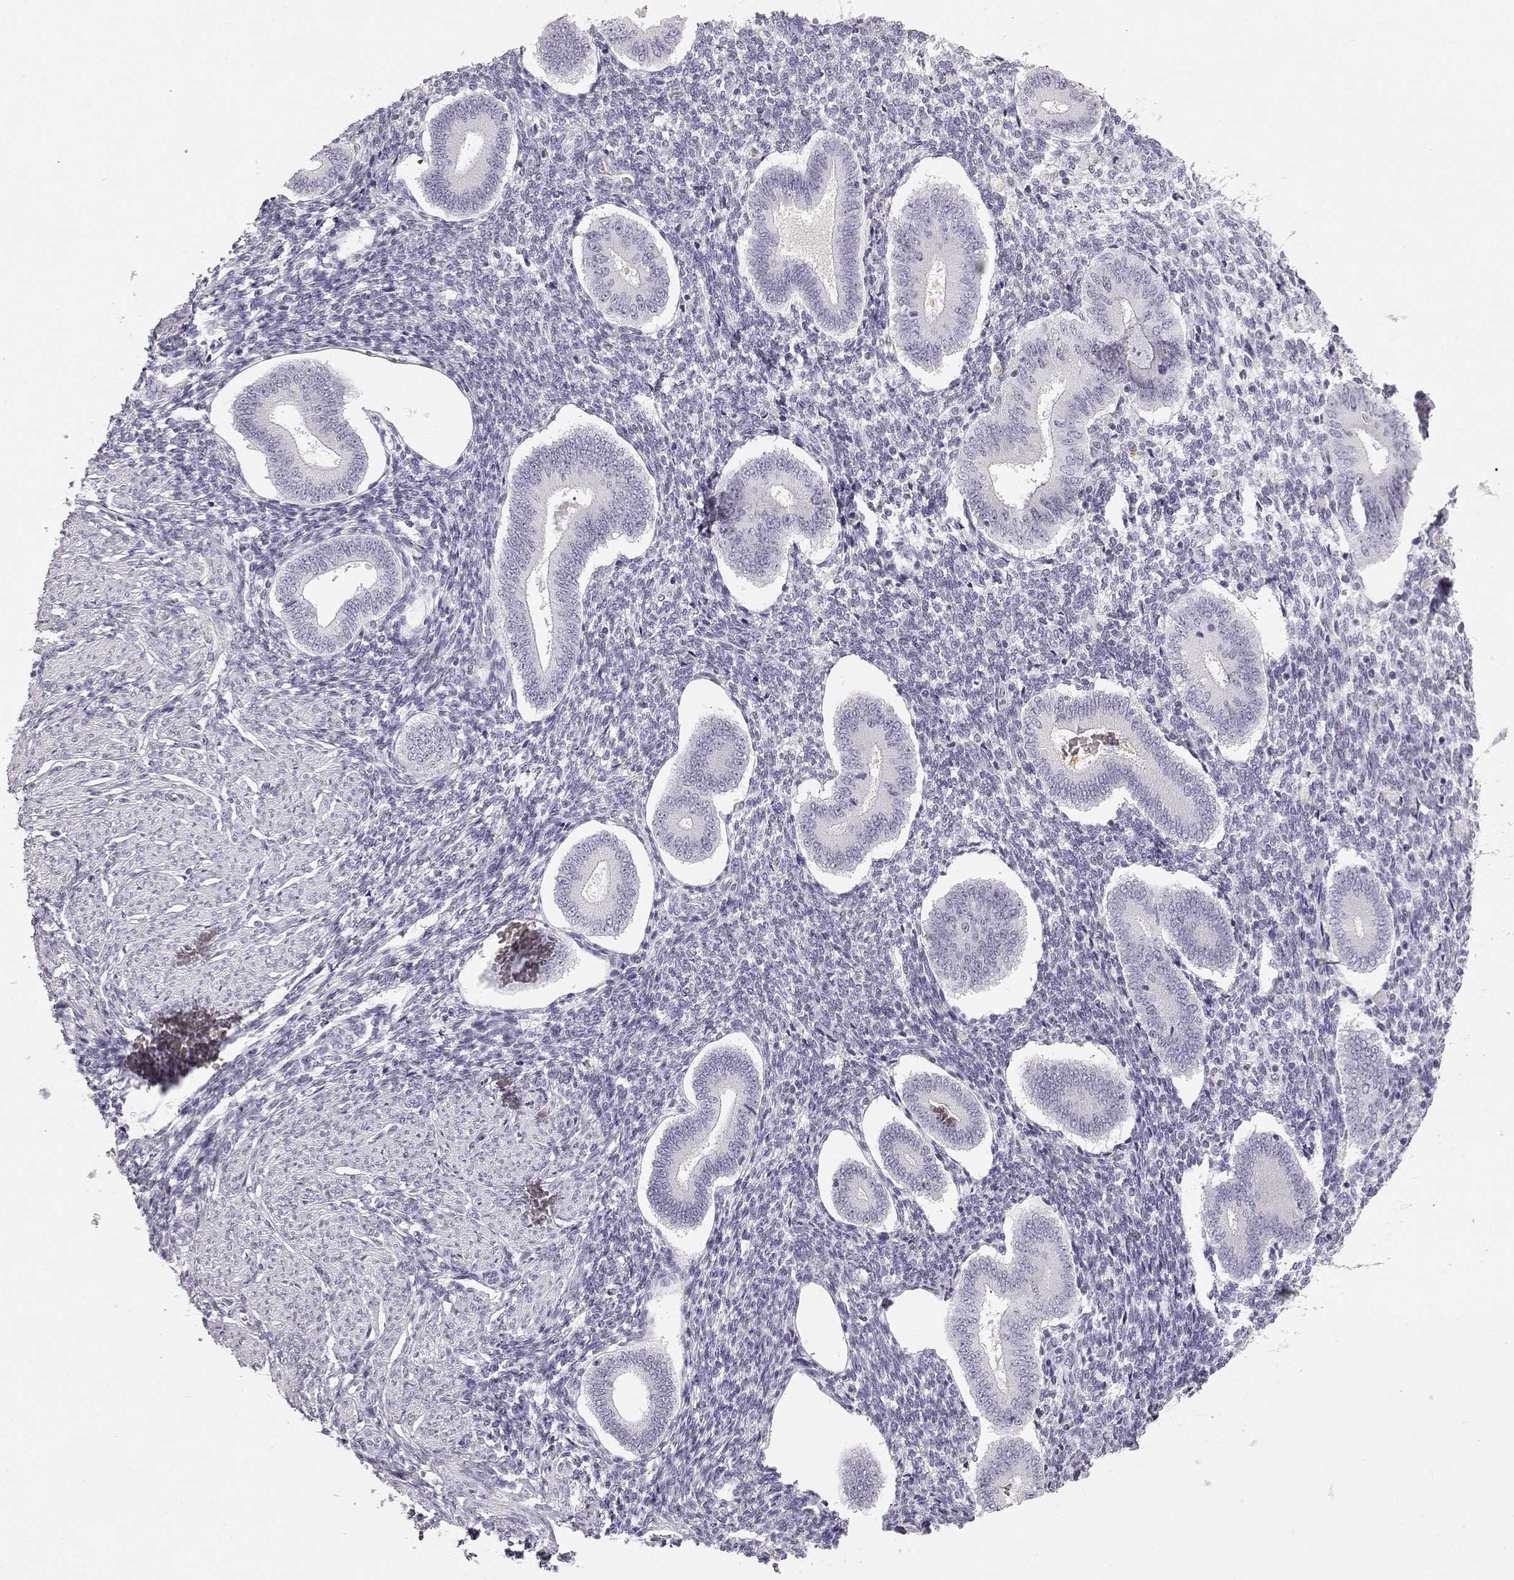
{"staining": {"intensity": "negative", "quantity": "none", "location": "none"}, "tissue": "endometrium", "cell_type": "Cells in endometrial stroma", "image_type": "normal", "snomed": [{"axis": "morphology", "description": "Normal tissue, NOS"}, {"axis": "topography", "description": "Endometrium"}], "caption": "IHC of benign human endometrium demonstrates no expression in cells in endometrial stroma.", "gene": "KRTAP16", "patient": {"sex": "female", "age": 40}}